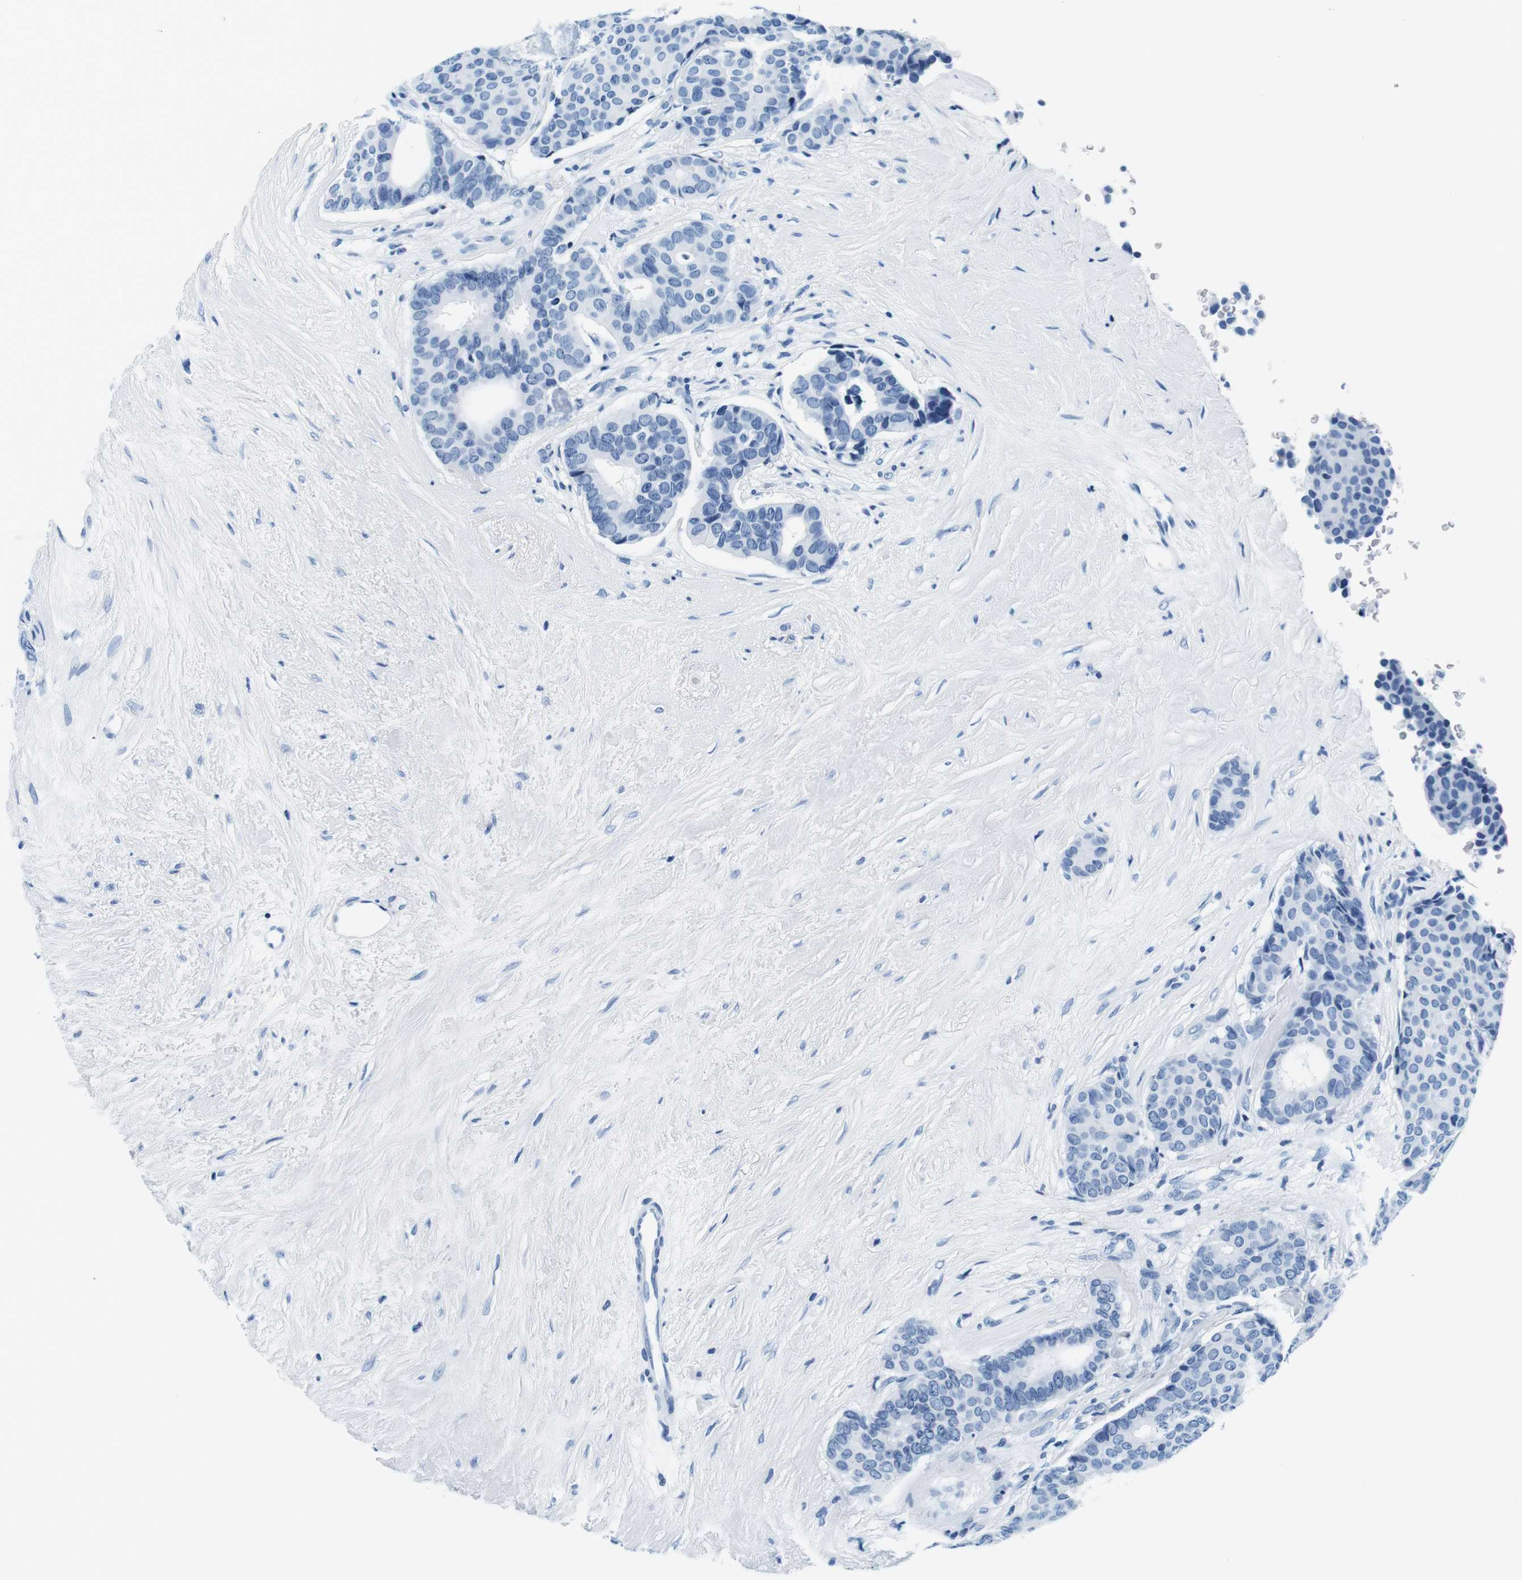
{"staining": {"intensity": "negative", "quantity": "none", "location": "none"}, "tissue": "breast cancer", "cell_type": "Tumor cells", "image_type": "cancer", "snomed": [{"axis": "morphology", "description": "Duct carcinoma"}, {"axis": "topography", "description": "Breast"}], "caption": "Immunohistochemistry micrograph of breast invasive ductal carcinoma stained for a protein (brown), which demonstrates no staining in tumor cells. Nuclei are stained in blue.", "gene": "ELANE", "patient": {"sex": "female", "age": 75}}